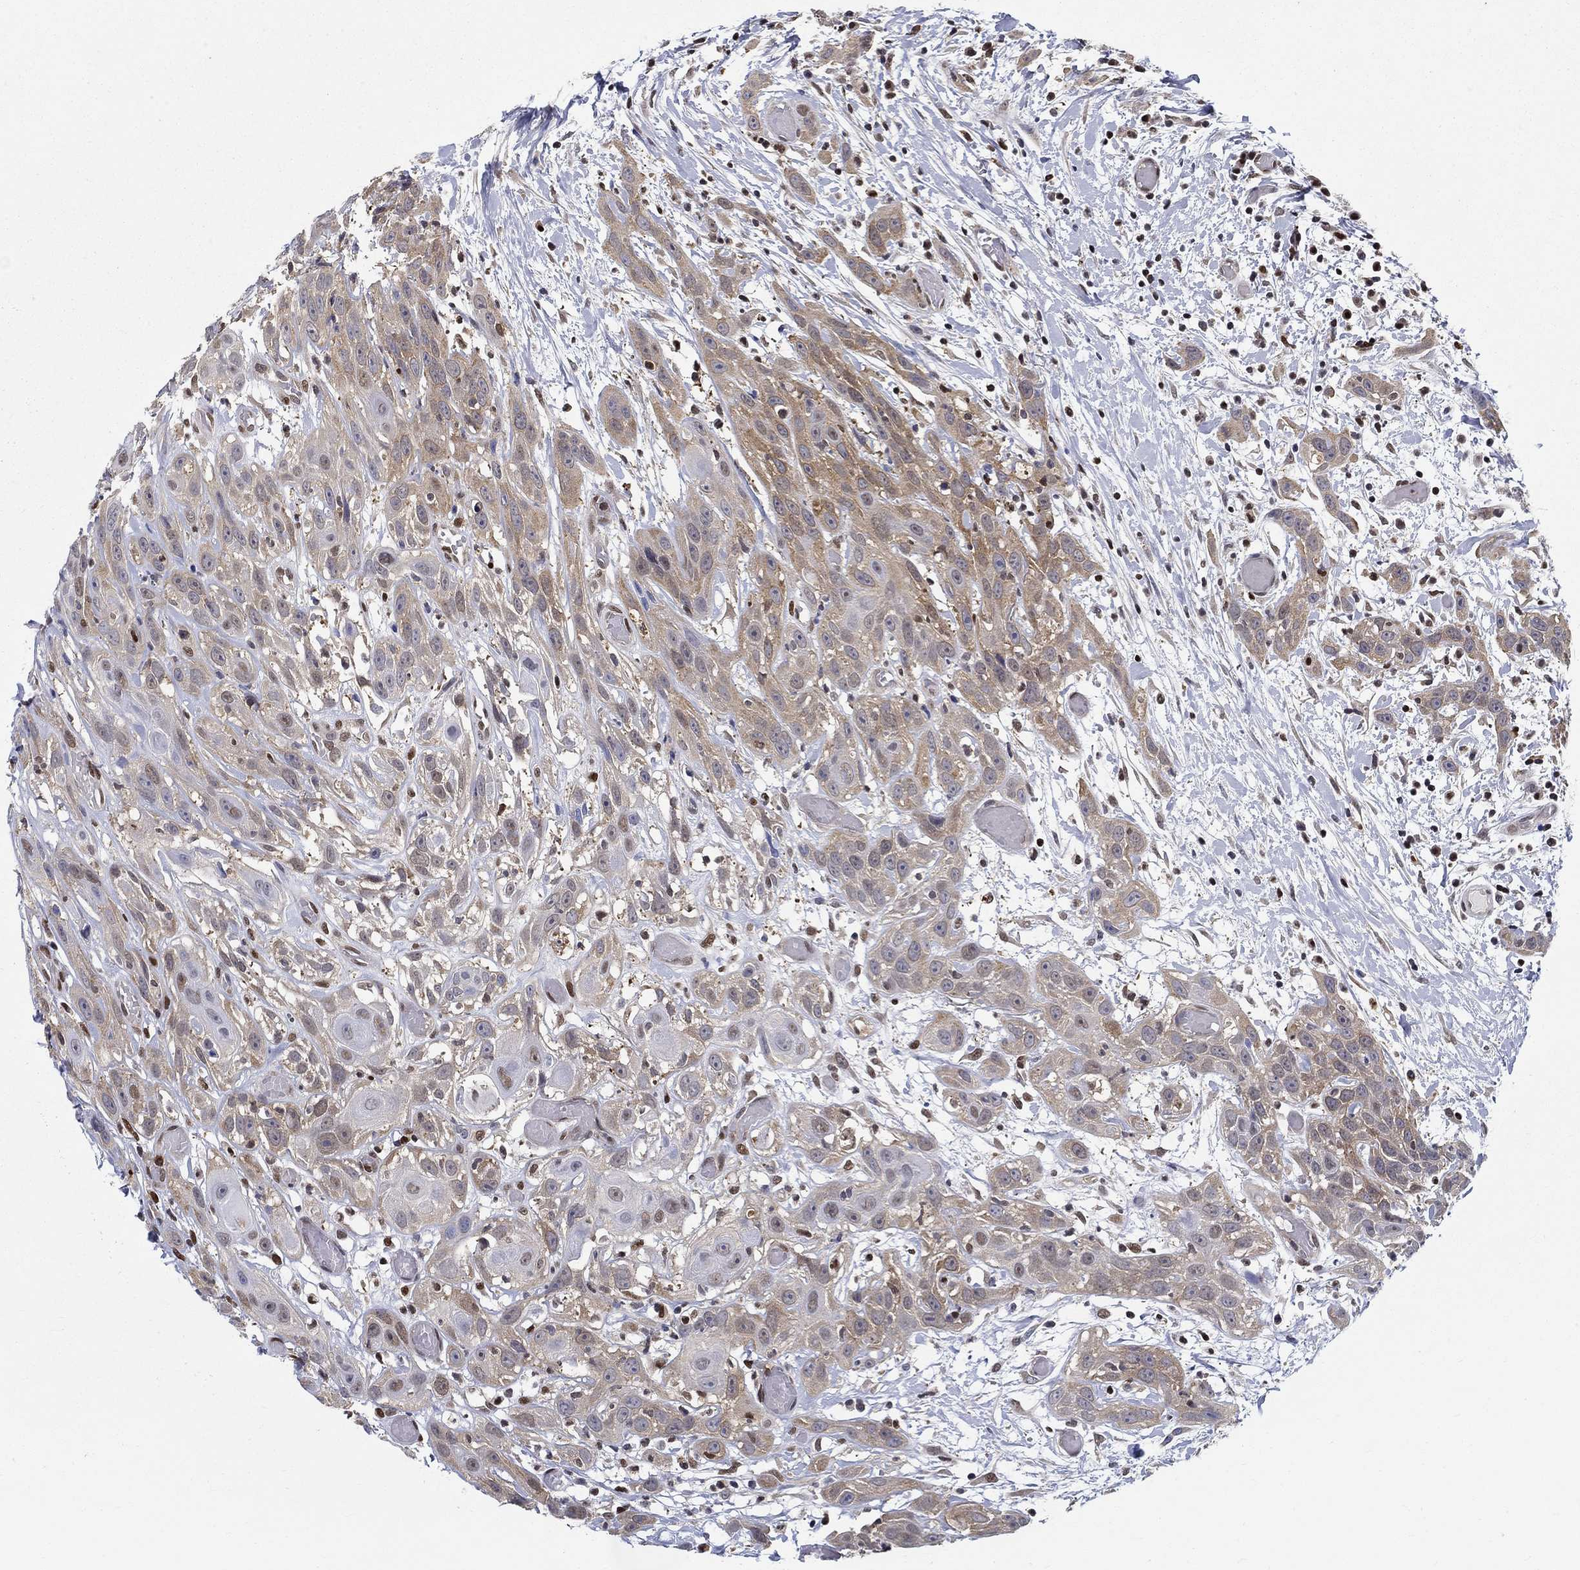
{"staining": {"intensity": "moderate", "quantity": "<25%", "location": "cytoplasmic/membranous"}, "tissue": "head and neck cancer", "cell_type": "Tumor cells", "image_type": "cancer", "snomed": [{"axis": "morphology", "description": "Normal tissue, NOS"}, {"axis": "morphology", "description": "Squamous cell carcinoma, NOS"}, {"axis": "topography", "description": "Oral tissue"}, {"axis": "topography", "description": "Salivary gland"}, {"axis": "topography", "description": "Head-Neck"}], "caption": "The photomicrograph demonstrates immunohistochemical staining of head and neck squamous cell carcinoma. There is moderate cytoplasmic/membranous staining is identified in about <25% of tumor cells.", "gene": "ZNF594", "patient": {"sex": "female", "age": 62}}